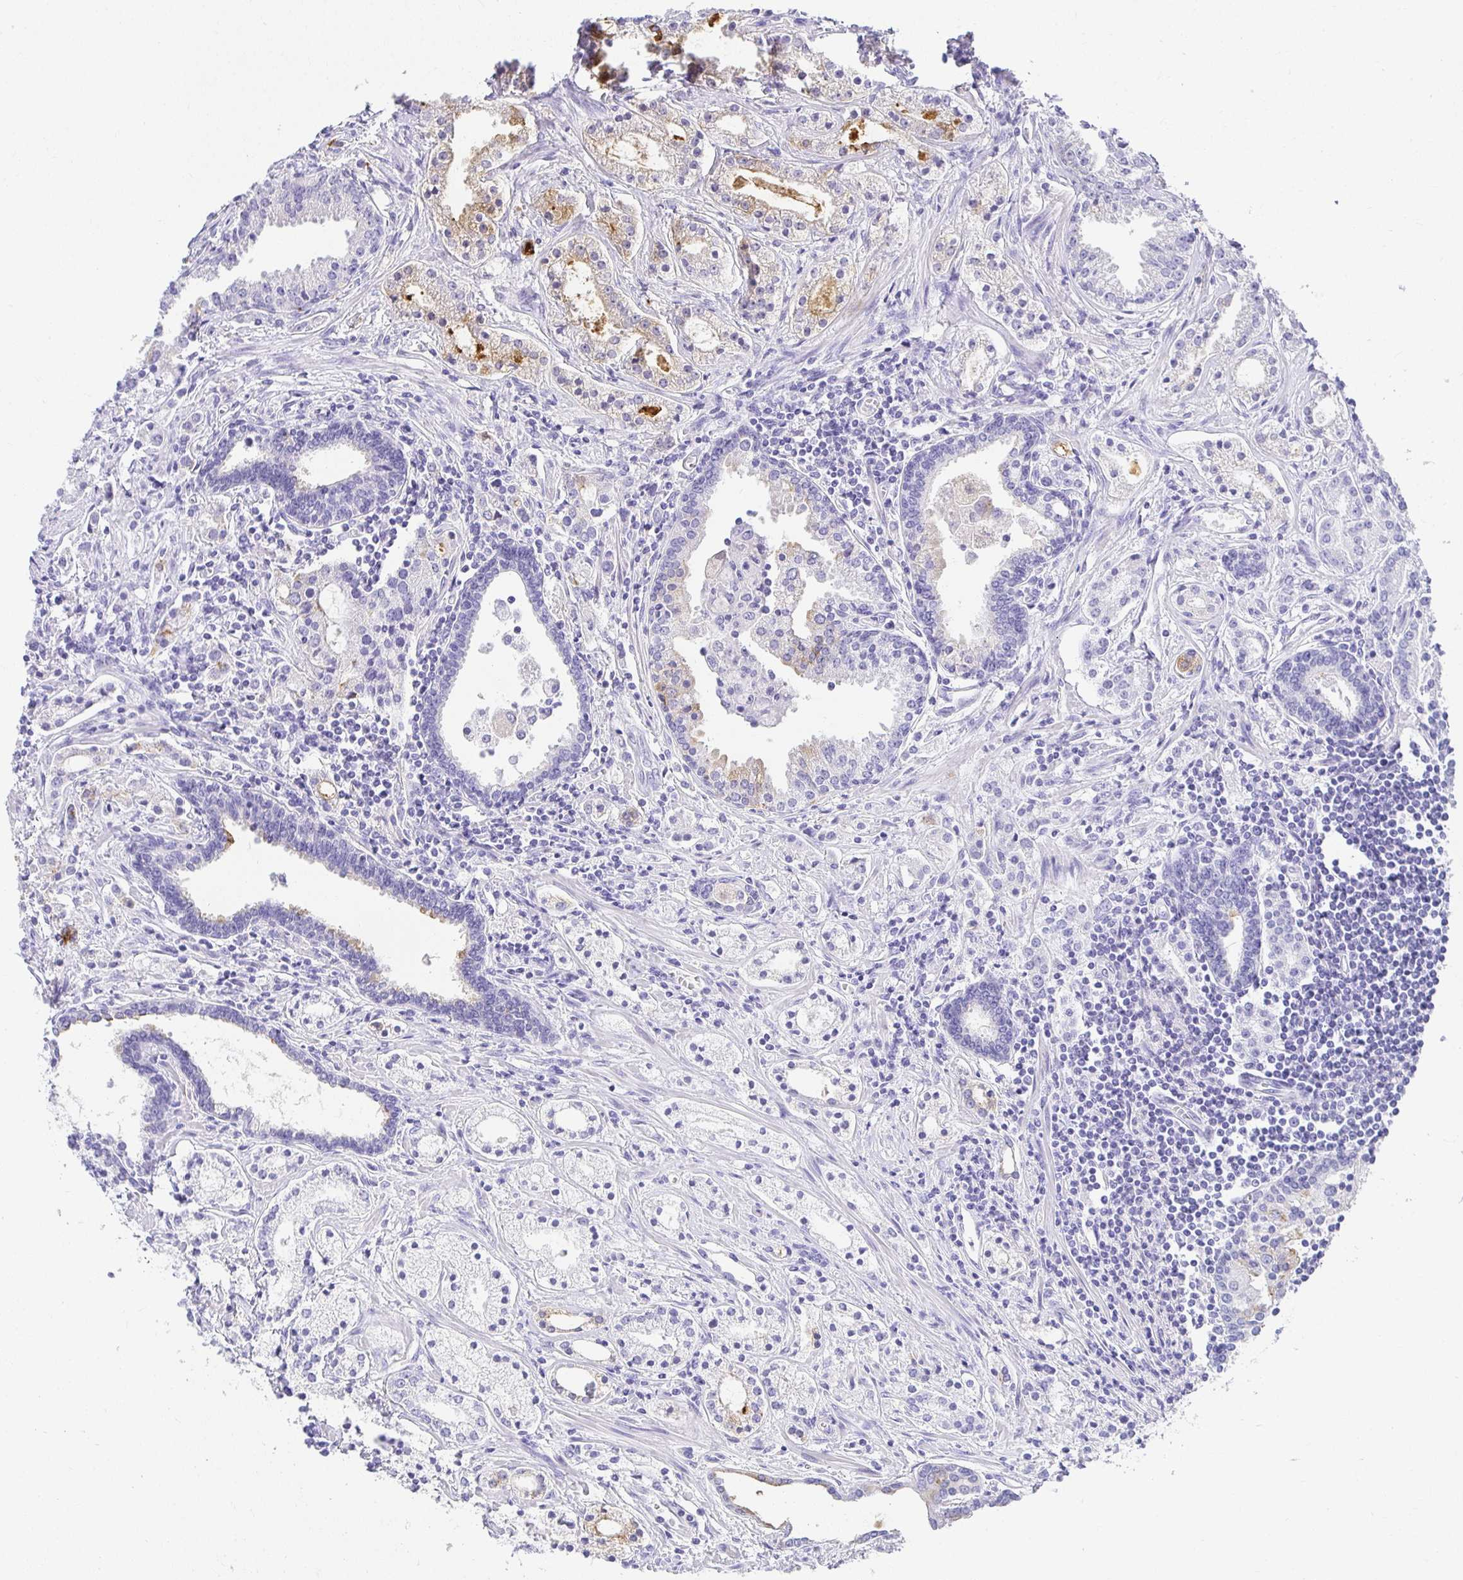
{"staining": {"intensity": "moderate", "quantity": "<25%", "location": "cytoplasmic/membranous"}, "tissue": "prostate cancer", "cell_type": "Tumor cells", "image_type": "cancer", "snomed": [{"axis": "morphology", "description": "Adenocarcinoma, Medium grade"}, {"axis": "topography", "description": "Prostate"}], "caption": "Moderate cytoplasmic/membranous protein staining is appreciated in about <25% of tumor cells in medium-grade adenocarcinoma (prostate).", "gene": "CHAT", "patient": {"sex": "male", "age": 57}}